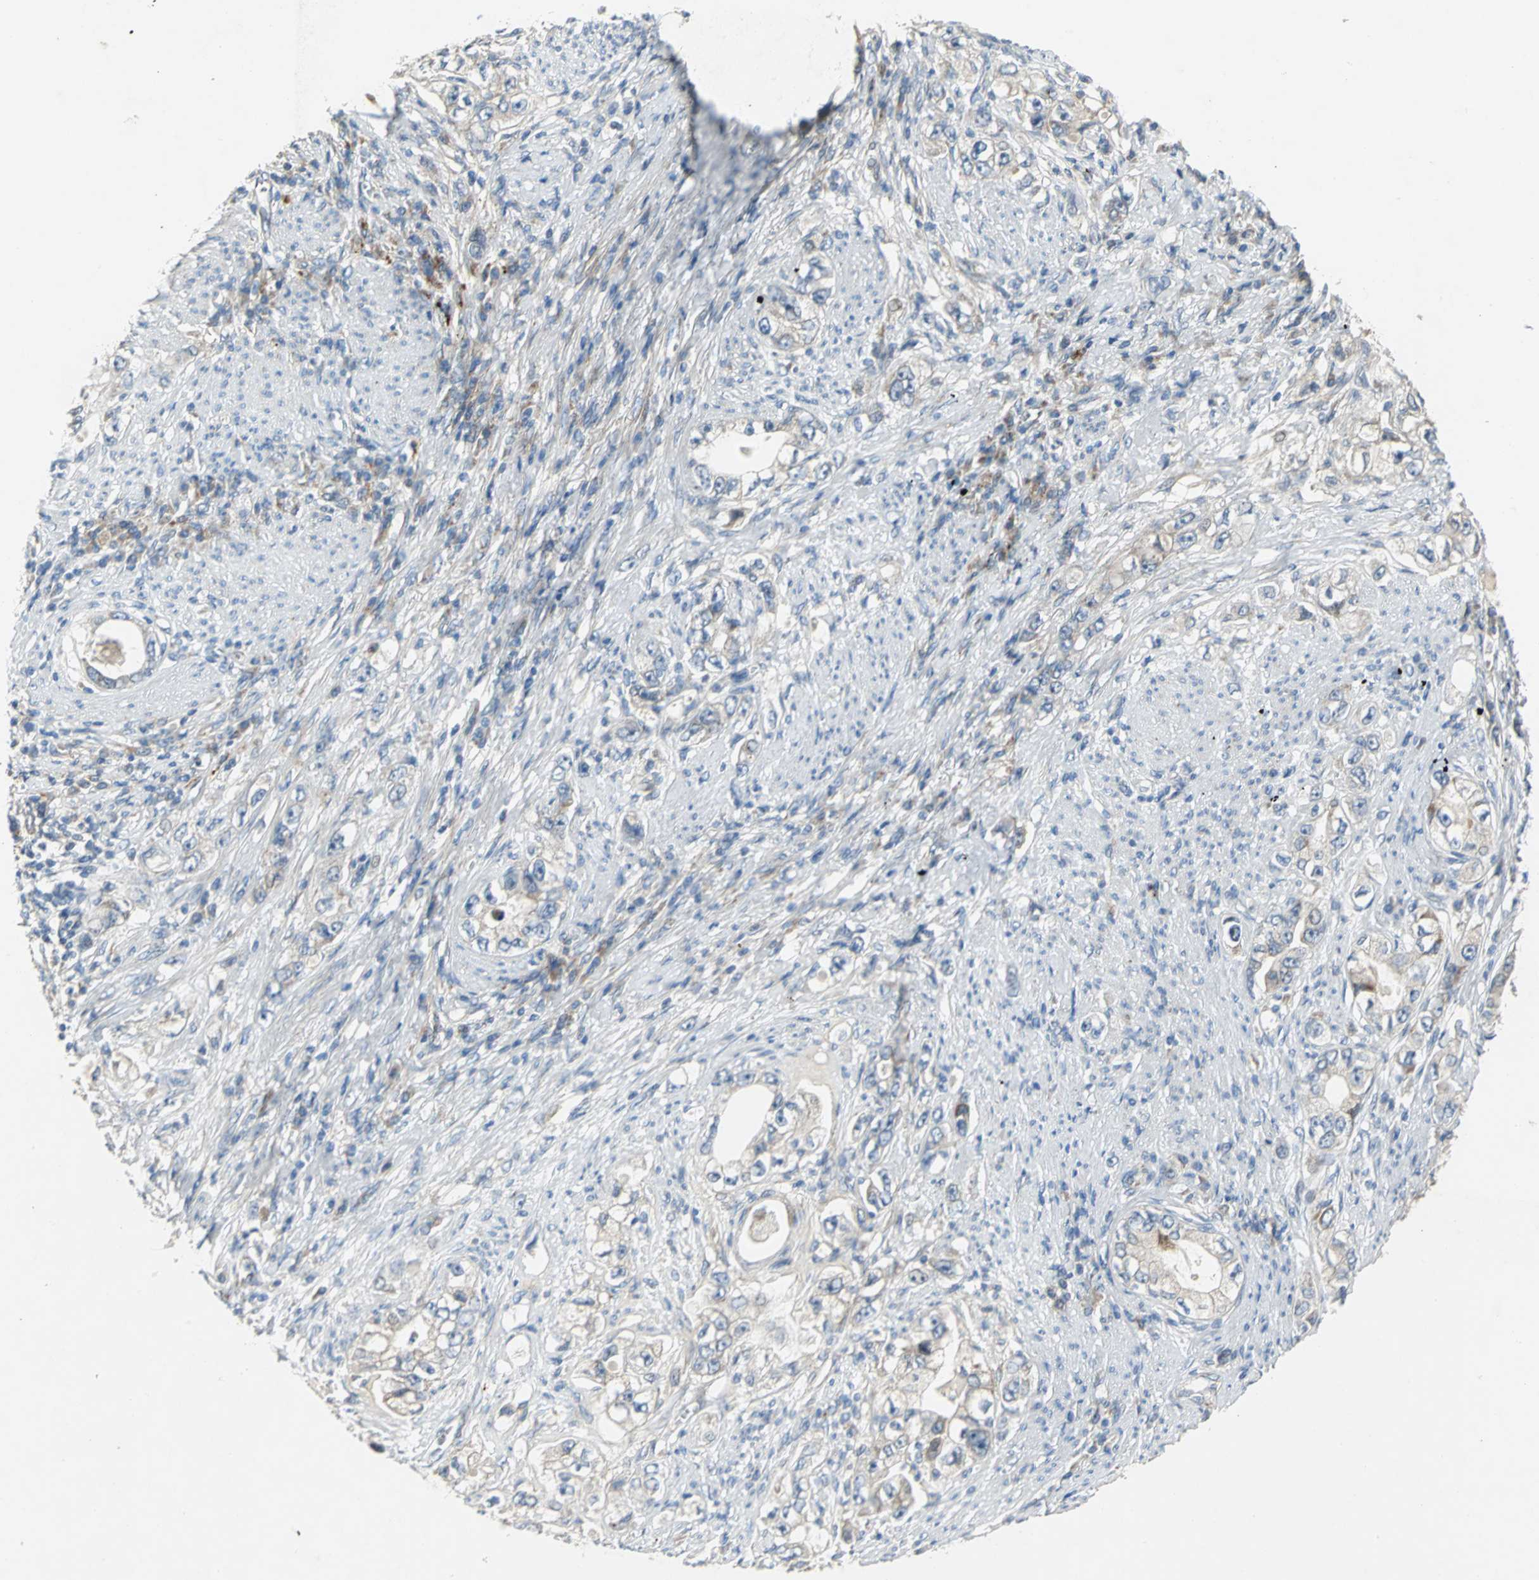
{"staining": {"intensity": "weak", "quantity": "25%-75%", "location": "cytoplasmic/membranous"}, "tissue": "stomach cancer", "cell_type": "Tumor cells", "image_type": "cancer", "snomed": [{"axis": "morphology", "description": "Adenocarcinoma, NOS"}, {"axis": "topography", "description": "Stomach, lower"}], "caption": "IHC photomicrograph of stomach cancer (adenocarcinoma) stained for a protein (brown), which shows low levels of weak cytoplasmic/membranous expression in approximately 25%-75% of tumor cells.", "gene": "SPPL2B", "patient": {"sex": "female", "age": 93}}